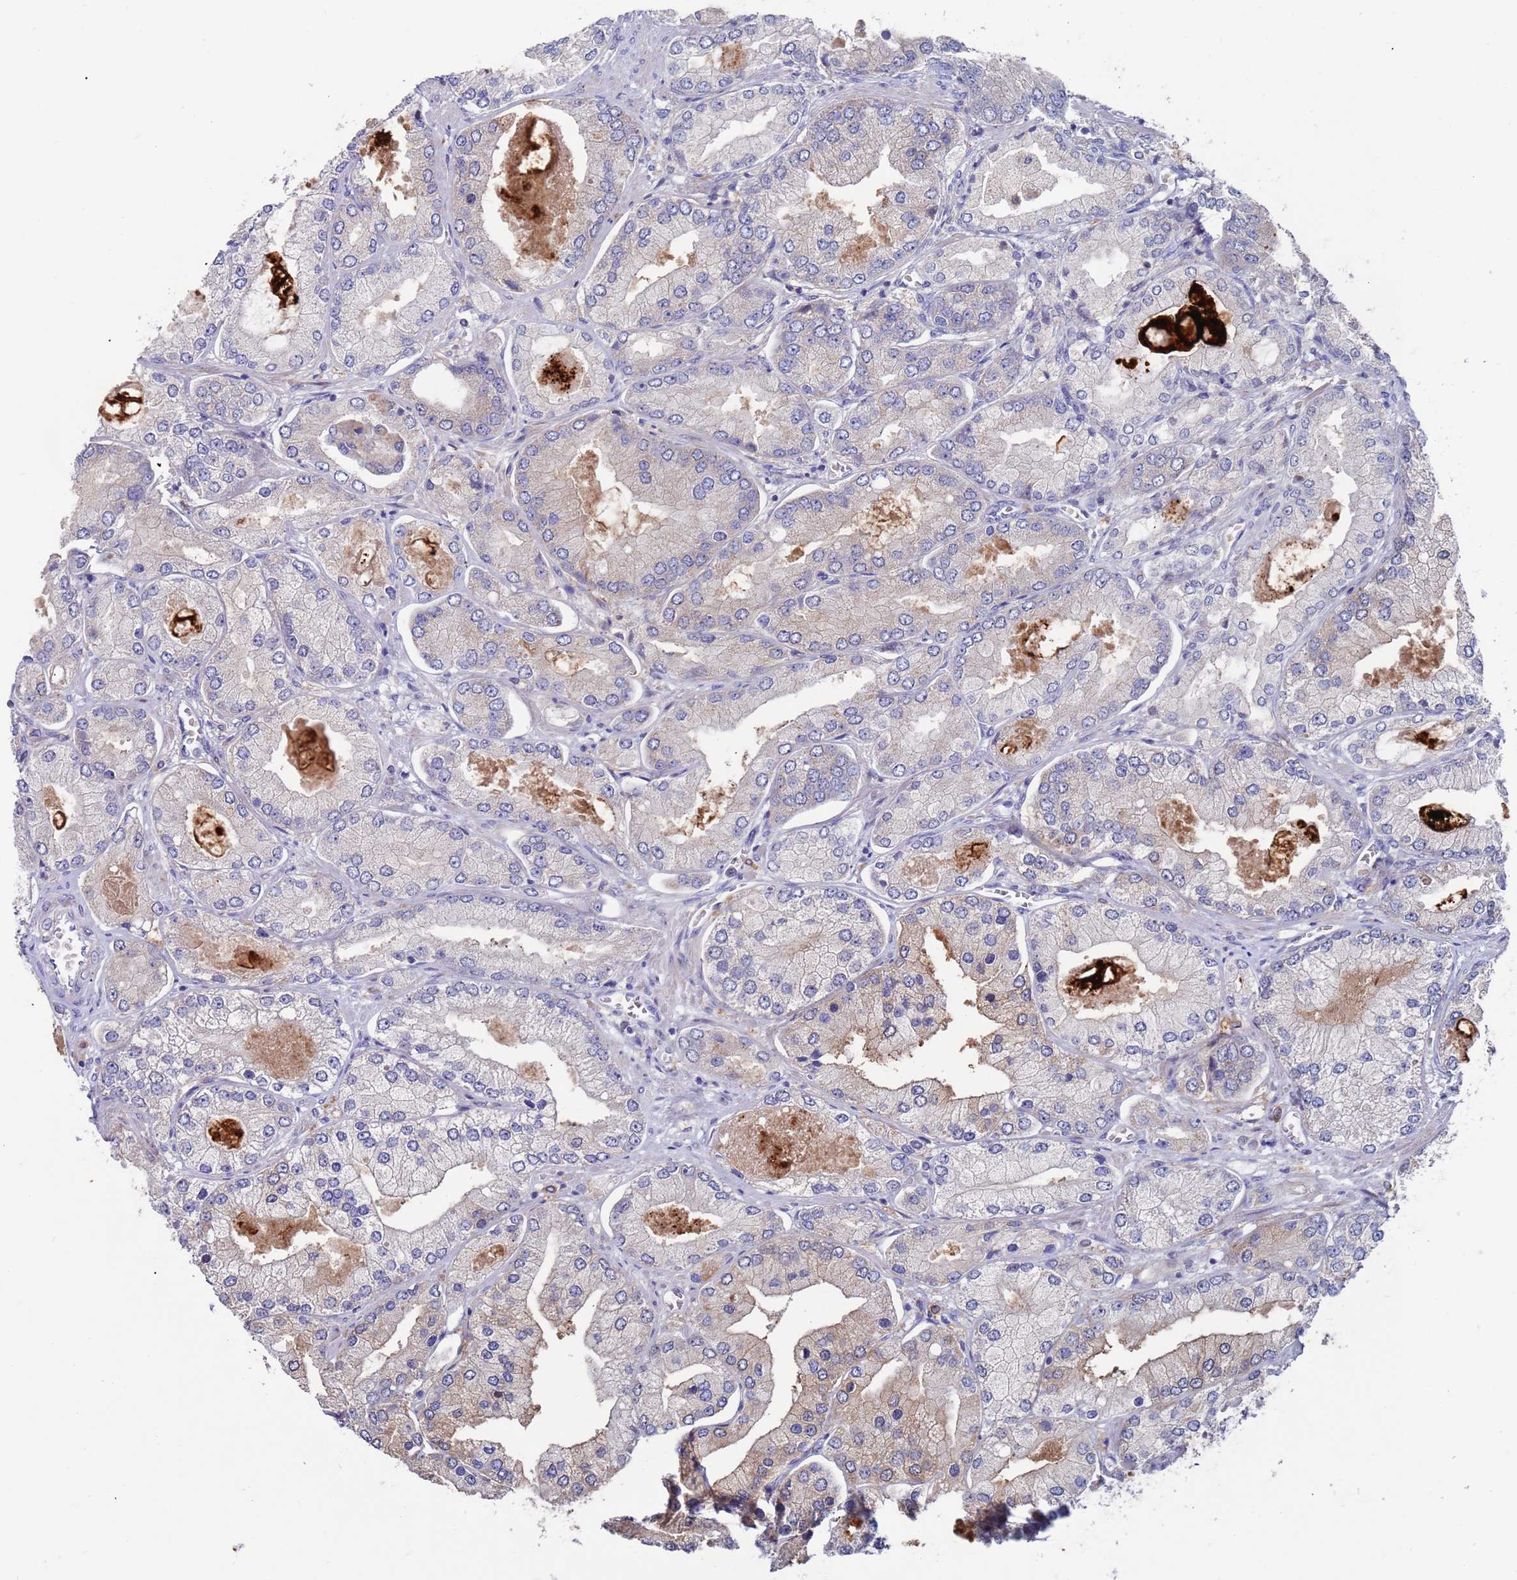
{"staining": {"intensity": "negative", "quantity": "none", "location": "none"}, "tissue": "prostate cancer", "cell_type": "Tumor cells", "image_type": "cancer", "snomed": [{"axis": "morphology", "description": "Adenocarcinoma, High grade"}, {"axis": "topography", "description": "Prostate"}], "caption": "Immunohistochemistry (IHC) micrograph of human prostate cancer stained for a protein (brown), which displays no positivity in tumor cells.", "gene": "FBXO27", "patient": {"sex": "male", "age": 68}}